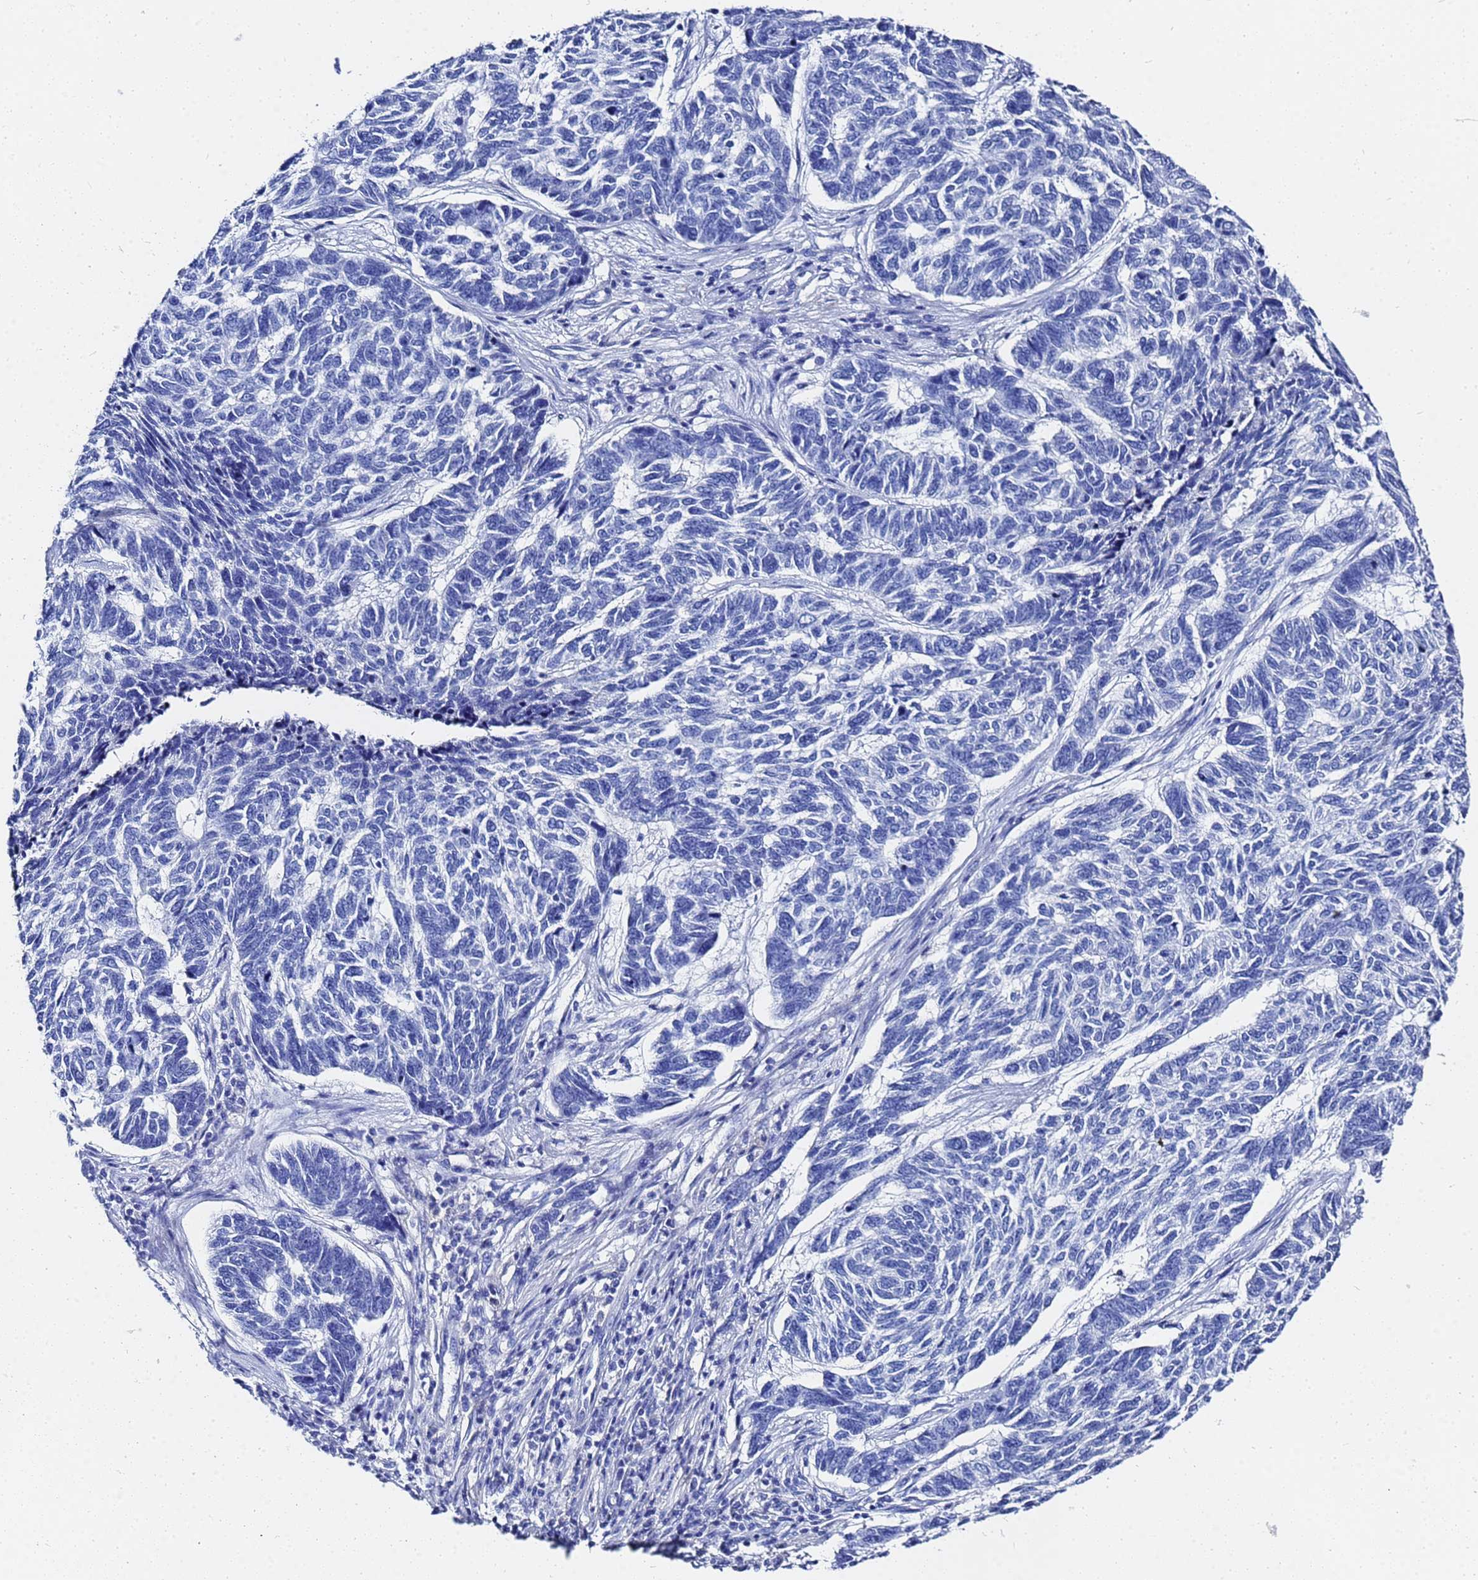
{"staining": {"intensity": "negative", "quantity": "none", "location": "none"}, "tissue": "skin cancer", "cell_type": "Tumor cells", "image_type": "cancer", "snomed": [{"axis": "morphology", "description": "Basal cell carcinoma"}, {"axis": "topography", "description": "Skin"}], "caption": "DAB (3,3'-diaminobenzidine) immunohistochemical staining of human skin basal cell carcinoma exhibits no significant expression in tumor cells.", "gene": "GGT1", "patient": {"sex": "female", "age": 65}}